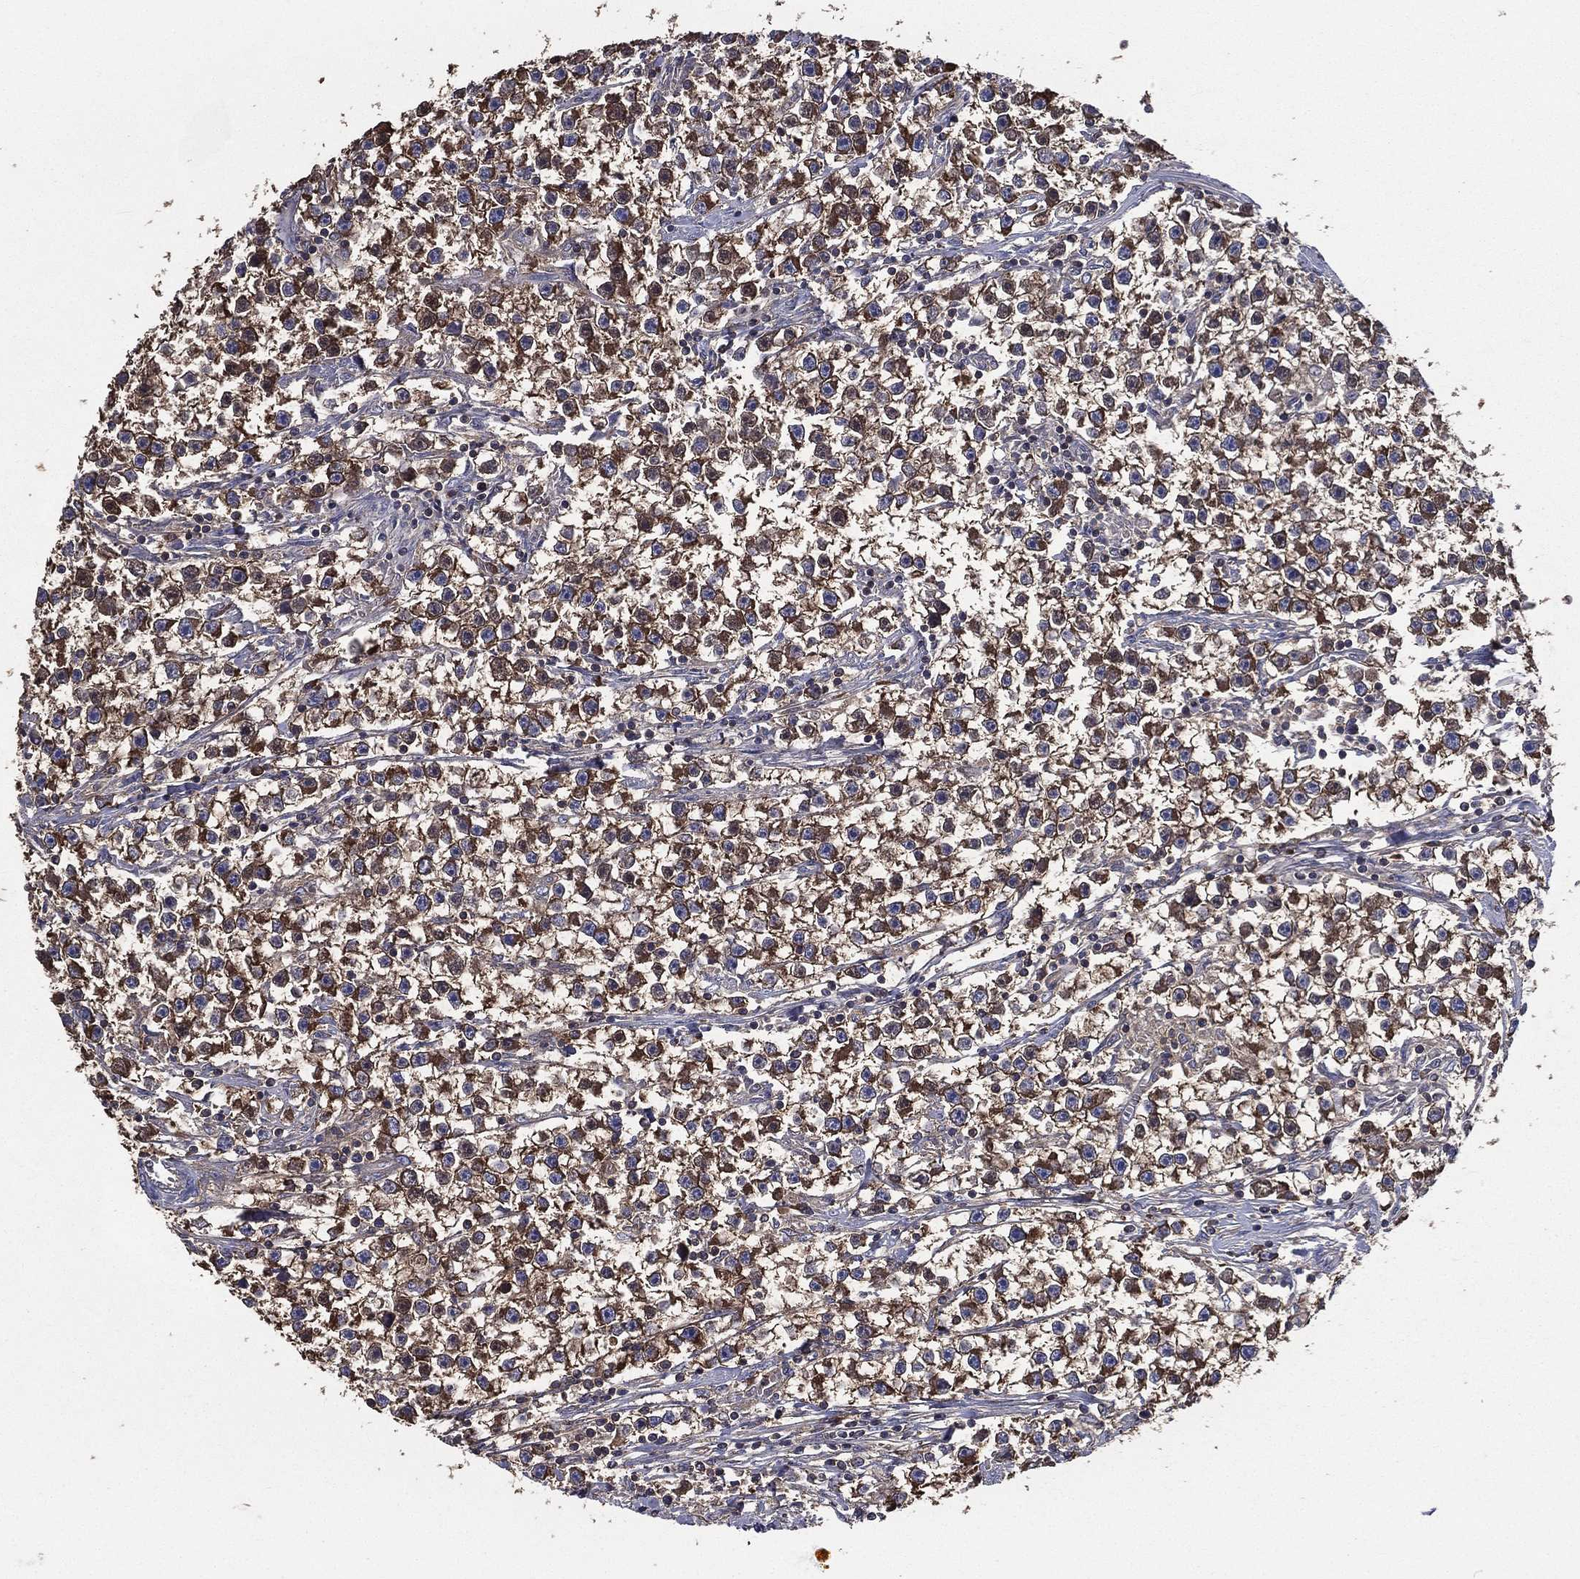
{"staining": {"intensity": "strong", "quantity": ">75%", "location": "cytoplasmic/membranous"}, "tissue": "testis cancer", "cell_type": "Tumor cells", "image_type": "cancer", "snomed": [{"axis": "morphology", "description": "Seminoma, NOS"}, {"axis": "topography", "description": "Testis"}], "caption": "Immunohistochemical staining of human testis cancer (seminoma) demonstrates high levels of strong cytoplasmic/membranous expression in about >75% of tumor cells.", "gene": "SARS1", "patient": {"sex": "male", "age": 59}}